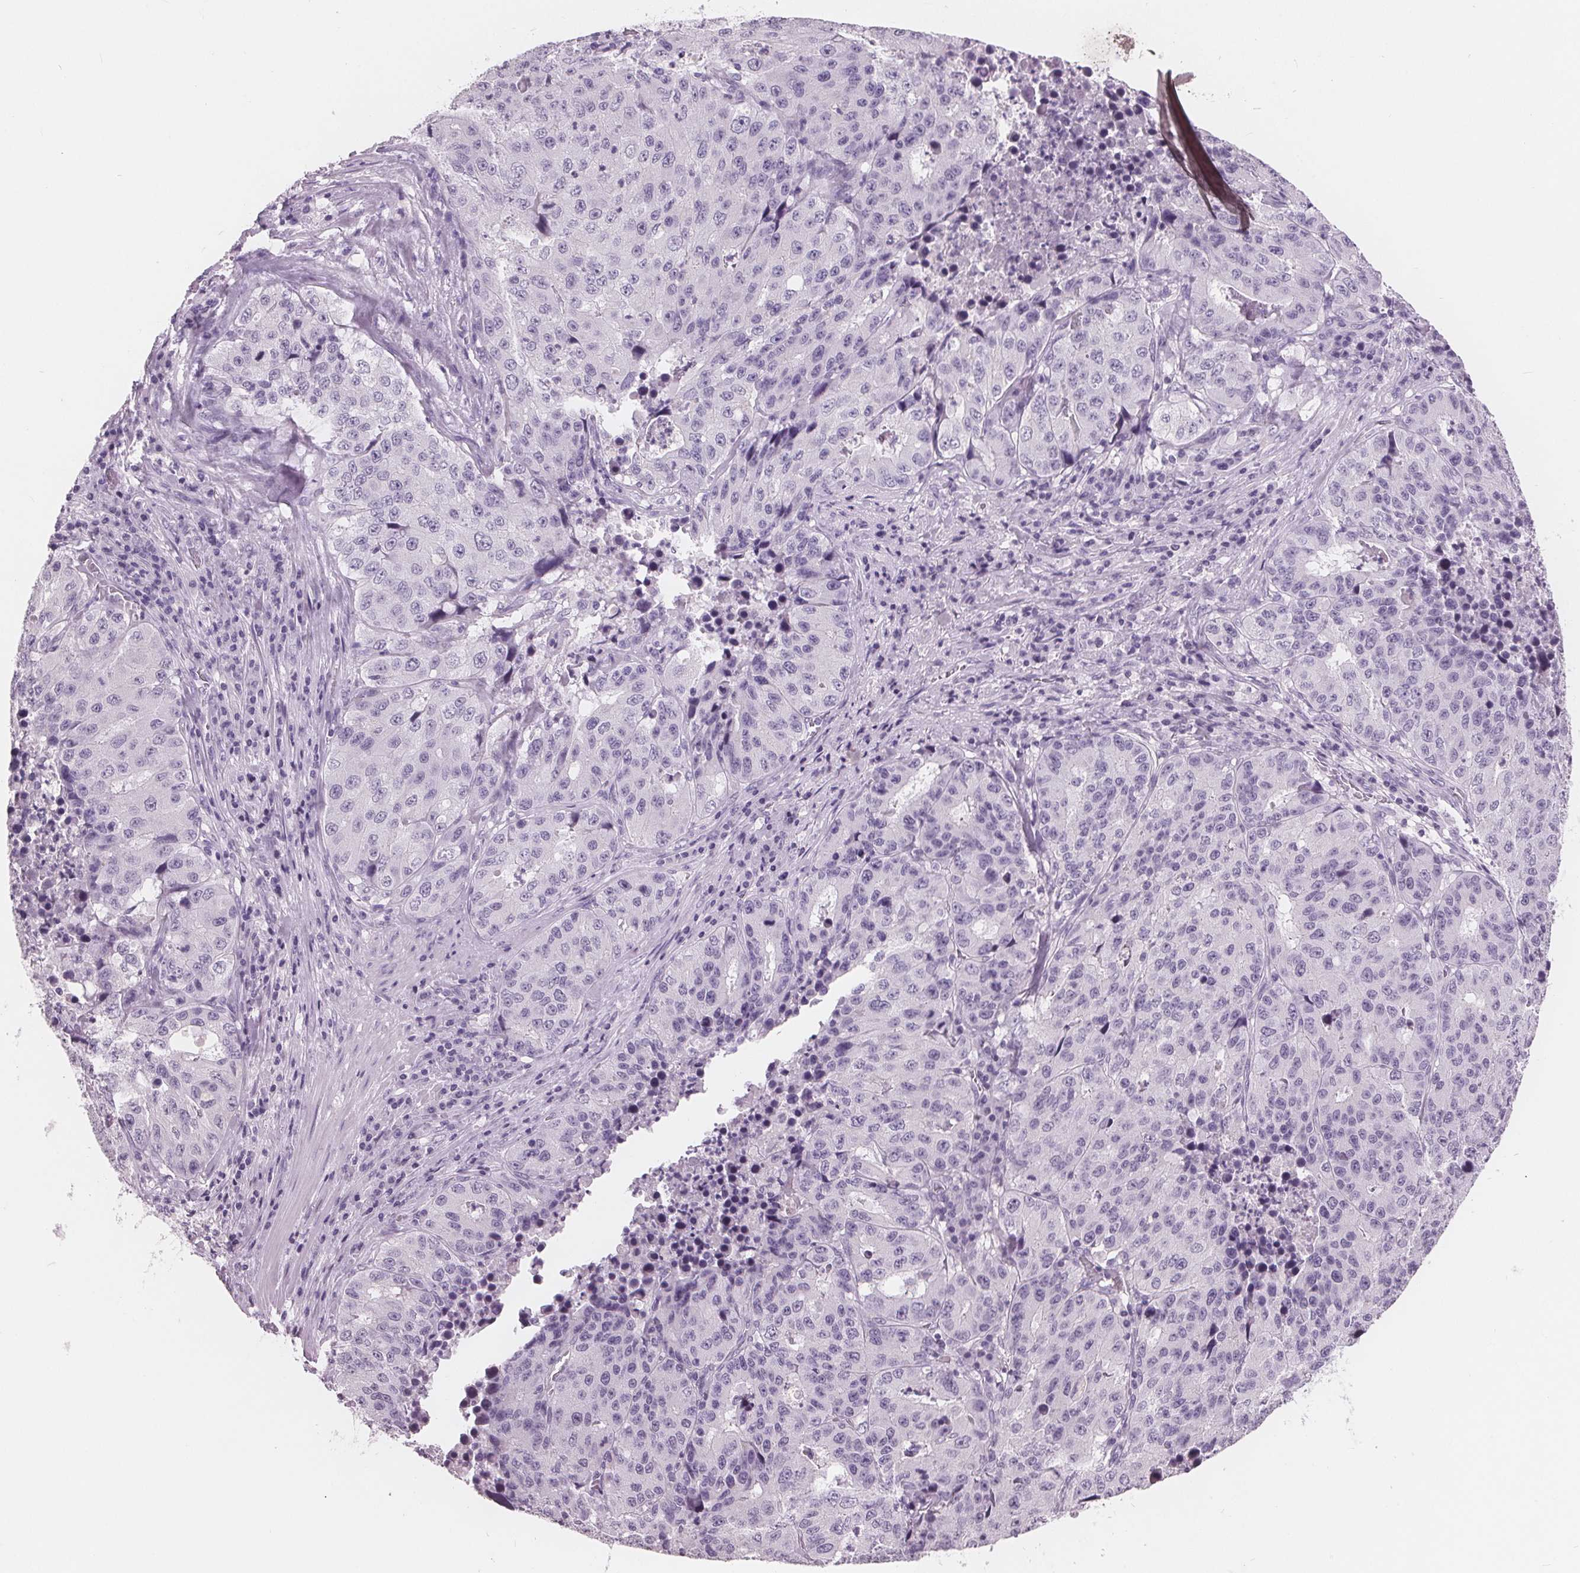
{"staining": {"intensity": "negative", "quantity": "none", "location": "none"}, "tissue": "stomach cancer", "cell_type": "Tumor cells", "image_type": "cancer", "snomed": [{"axis": "morphology", "description": "Adenocarcinoma, NOS"}, {"axis": "topography", "description": "Stomach"}], "caption": "Tumor cells are negative for protein expression in human adenocarcinoma (stomach). Brightfield microscopy of IHC stained with DAB (3,3'-diaminobenzidine) (brown) and hematoxylin (blue), captured at high magnification.", "gene": "AMBP", "patient": {"sex": "male", "age": 71}}